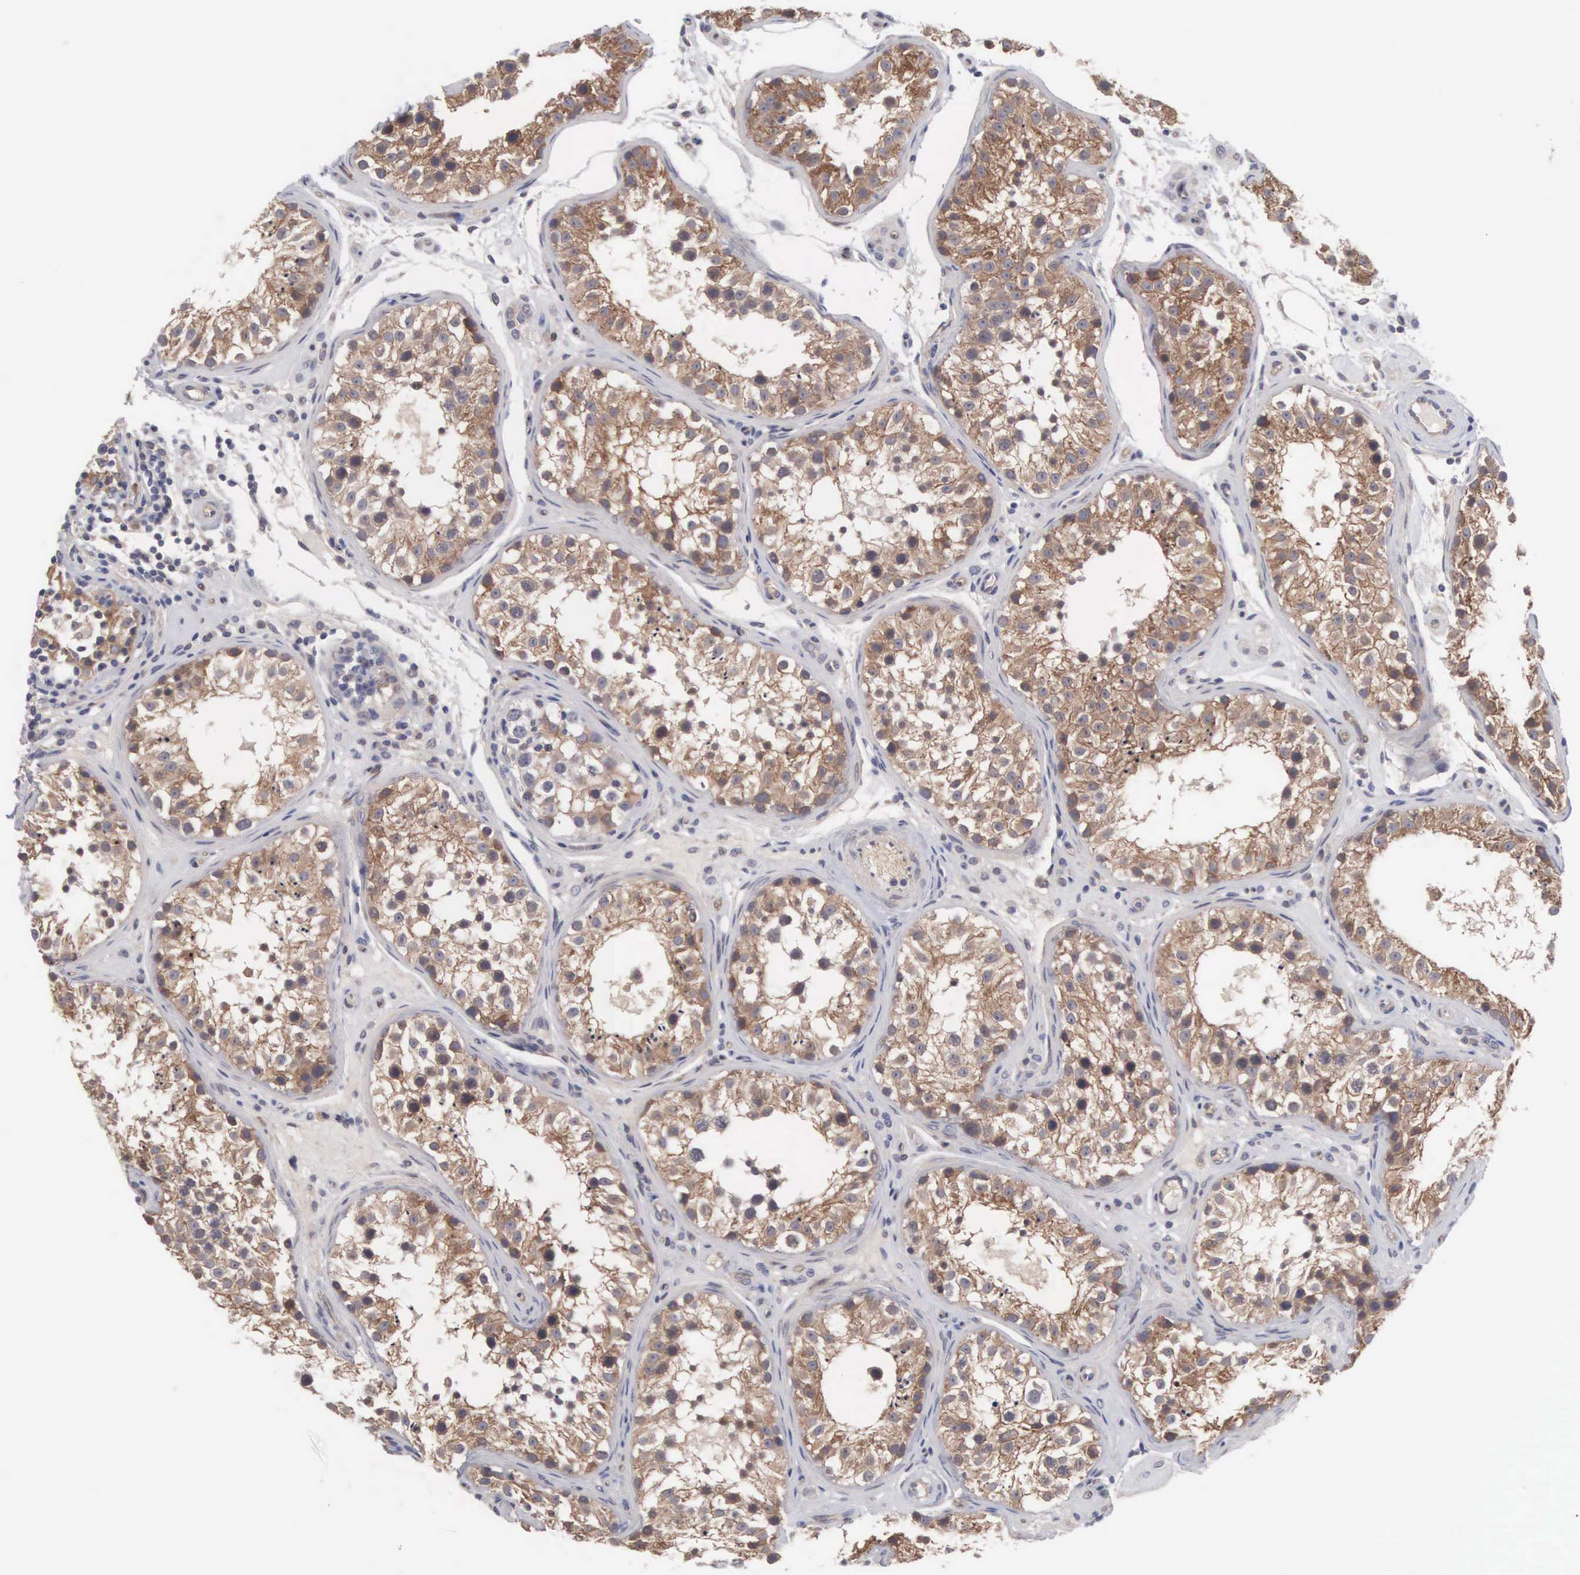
{"staining": {"intensity": "moderate", "quantity": ">75%", "location": "cytoplasmic/membranous"}, "tissue": "testis", "cell_type": "Cells in seminiferous ducts", "image_type": "normal", "snomed": [{"axis": "morphology", "description": "Normal tissue, NOS"}, {"axis": "topography", "description": "Testis"}], "caption": "Approximately >75% of cells in seminiferous ducts in normal testis exhibit moderate cytoplasmic/membranous protein expression as visualized by brown immunohistochemical staining.", "gene": "INF2", "patient": {"sex": "male", "age": 24}}